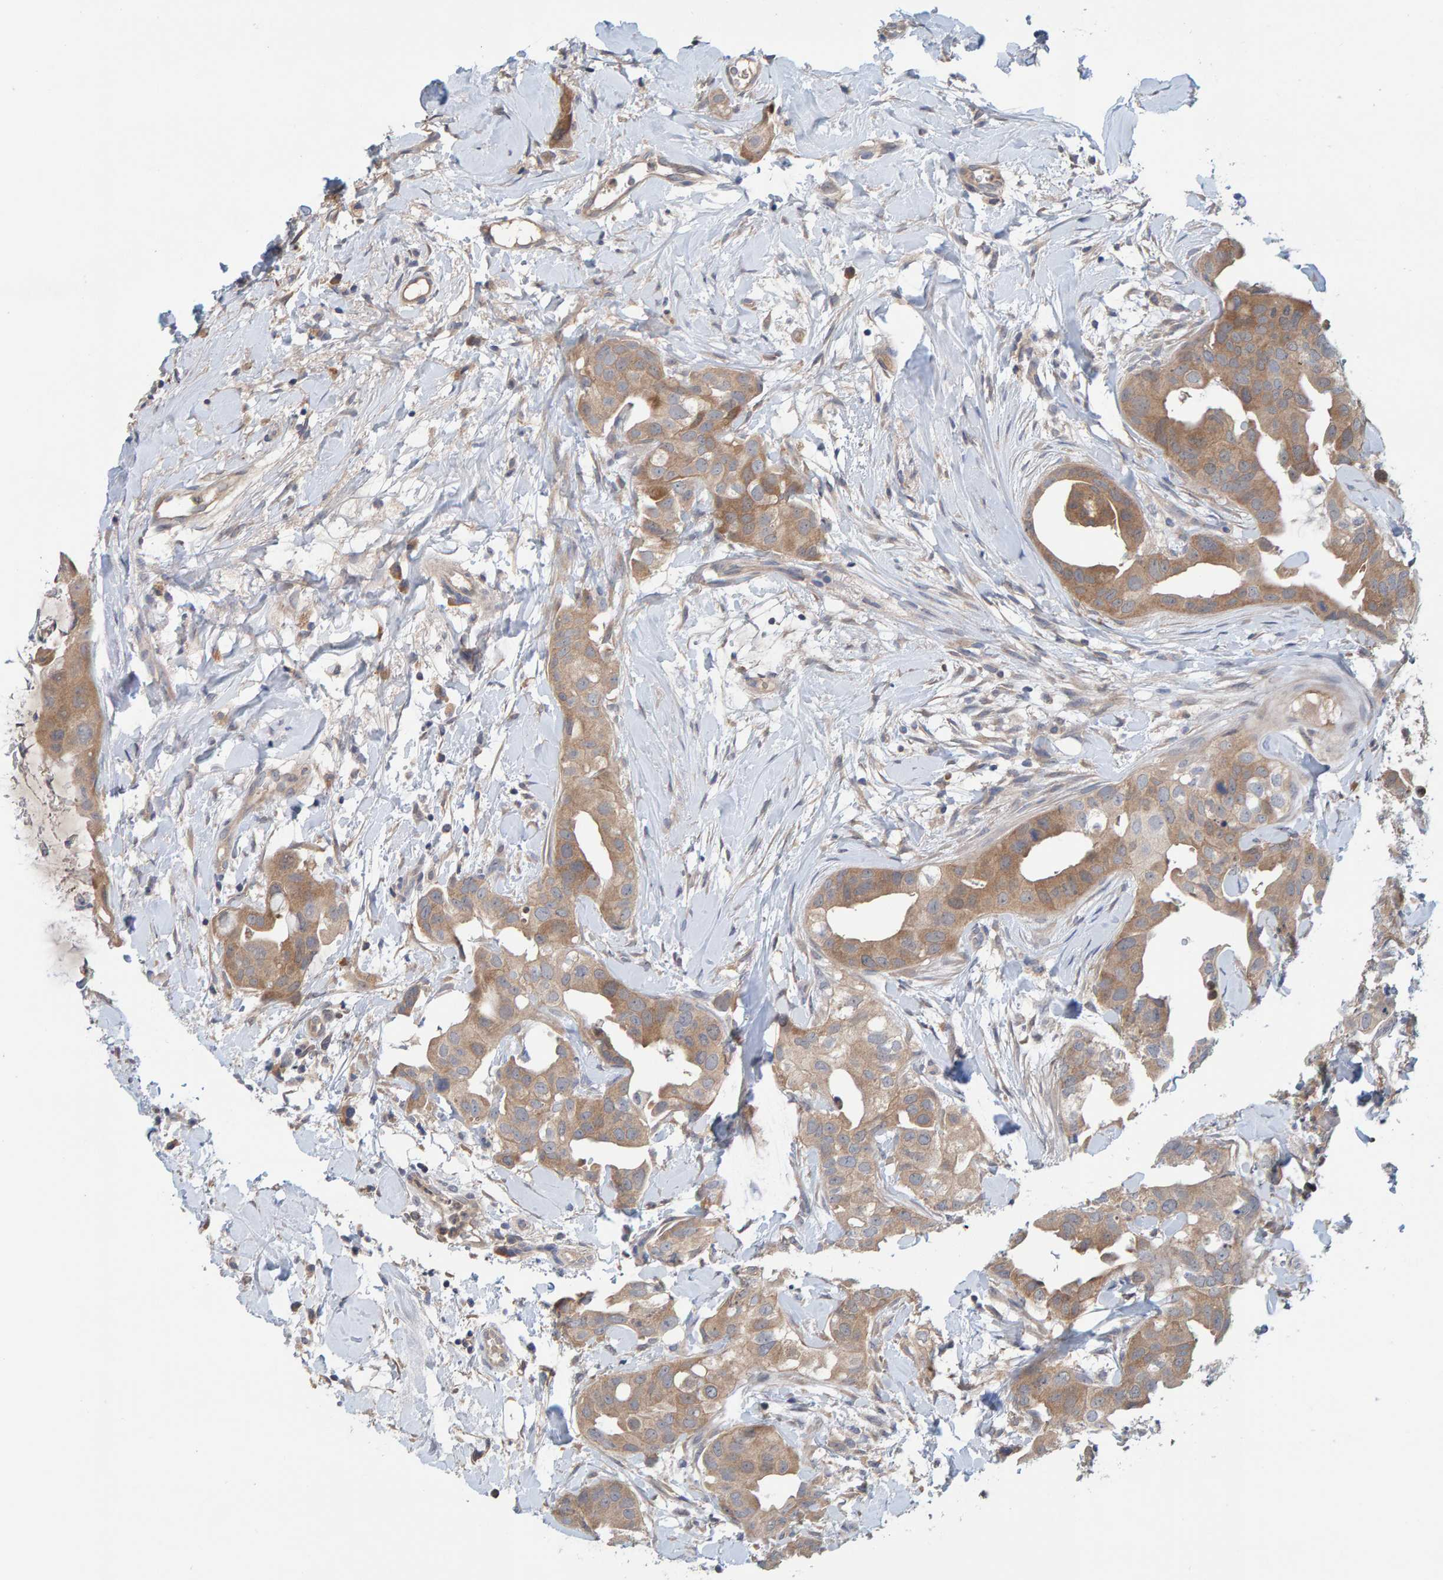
{"staining": {"intensity": "moderate", "quantity": ">75%", "location": "cytoplasmic/membranous"}, "tissue": "breast cancer", "cell_type": "Tumor cells", "image_type": "cancer", "snomed": [{"axis": "morphology", "description": "Duct carcinoma"}, {"axis": "topography", "description": "Breast"}], "caption": "This is a histology image of immunohistochemistry (IHC) staining of breast cancer, which shows moderate expression in the cytoplasmic/membranous of tumor cells.", "gene": "TATDN1", "patient": {"sex": "female", "age": 40}}